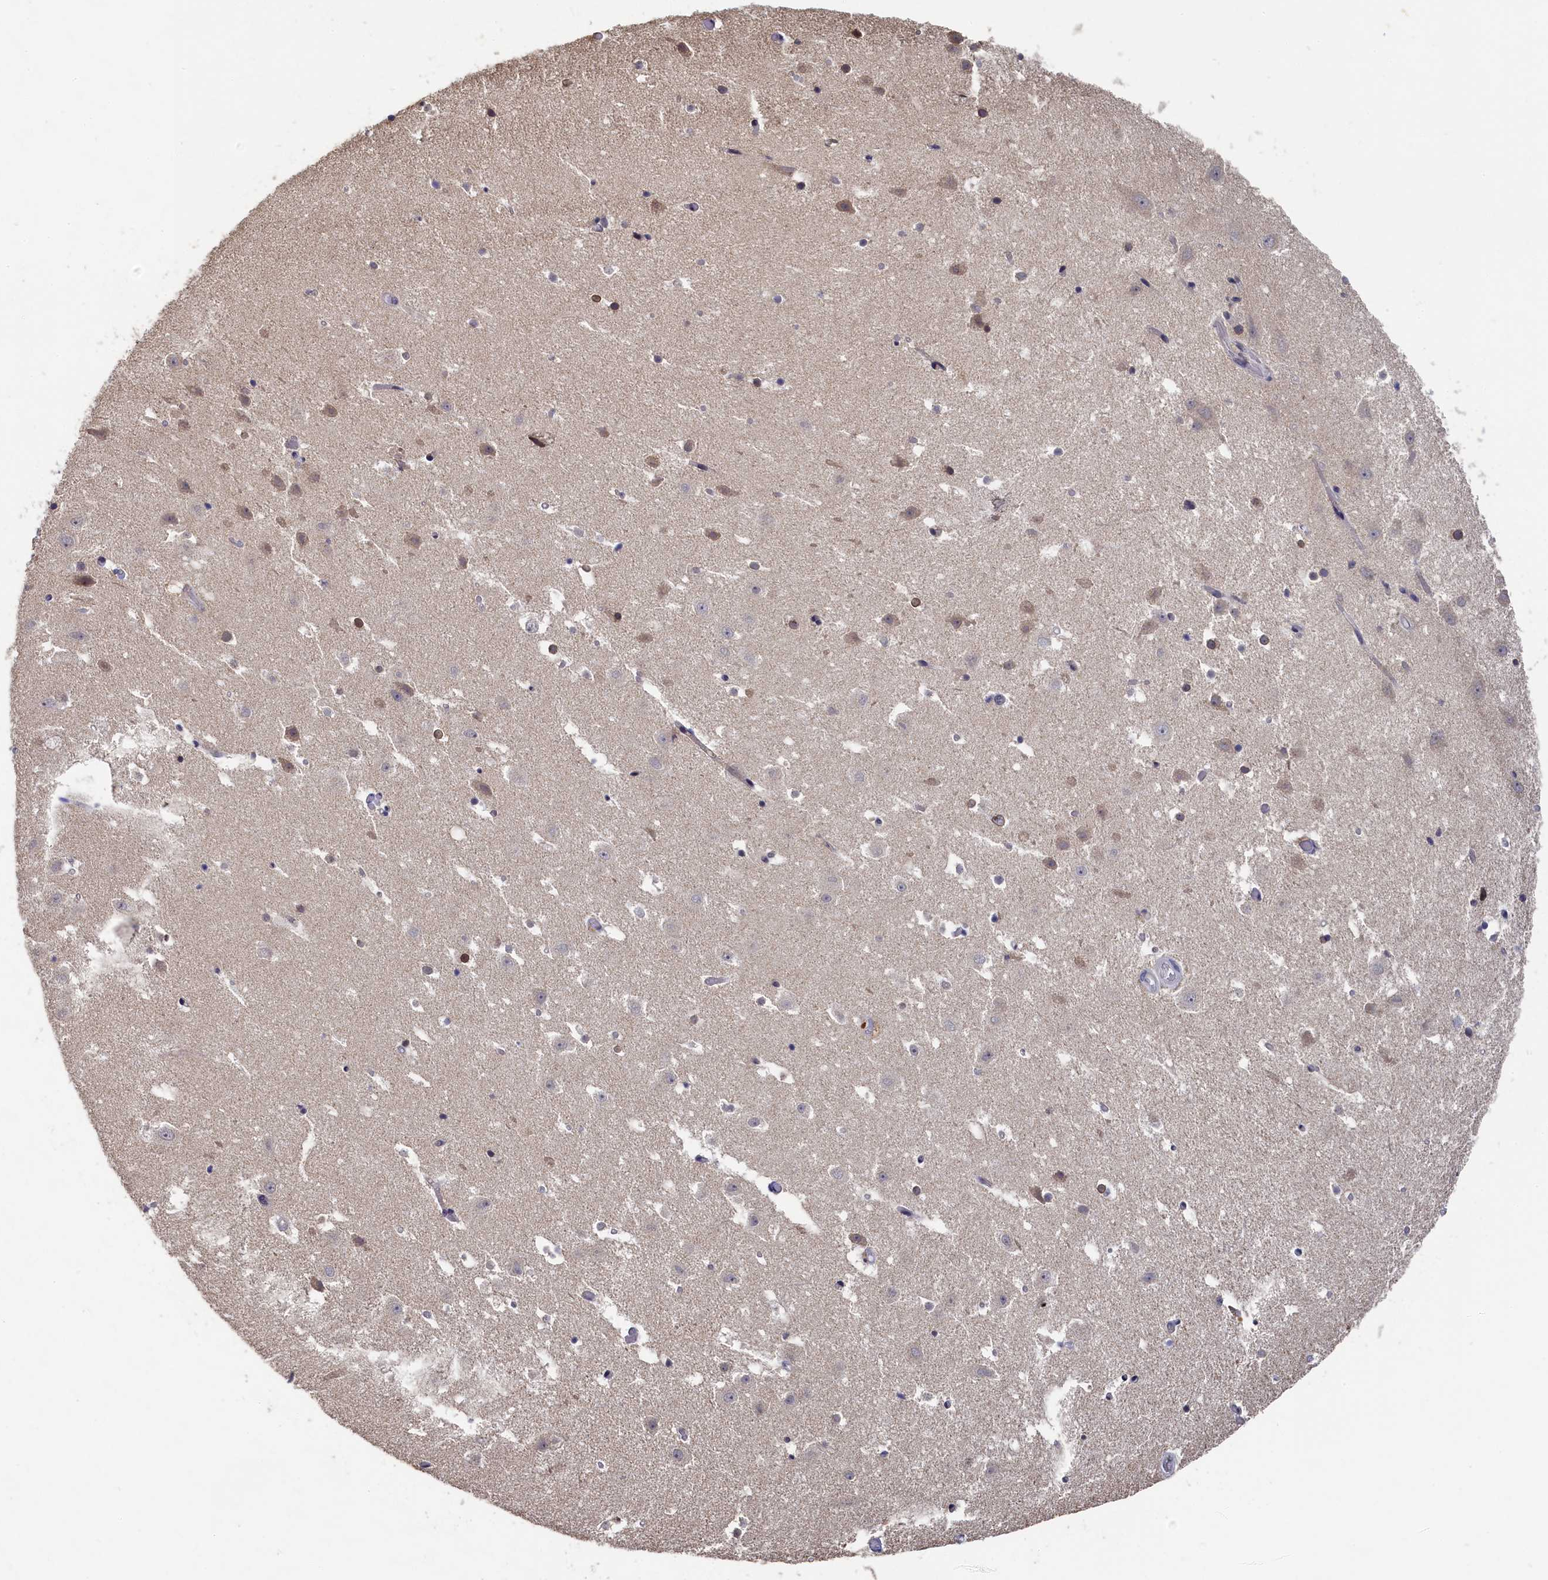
{"staining": {"intensity": "moderate", "quantity": "<25%", "location": "nuclear"}, "tissue": "hippocampus", "cell_type": "Glial cells", "image_type": "normal", "snomed": [{"axis": "morphology", "description": "Normal tissue, NOS"}, {"axis": "topography", "description": "Hippocampus"}], "caption": "Human hippocampus stained with a brown dye shows moderate nuclear positive expression in approximately <25% of glial cells.", "gene": "ANKEF1", "patient": {"sex": "female", "age": 52}}